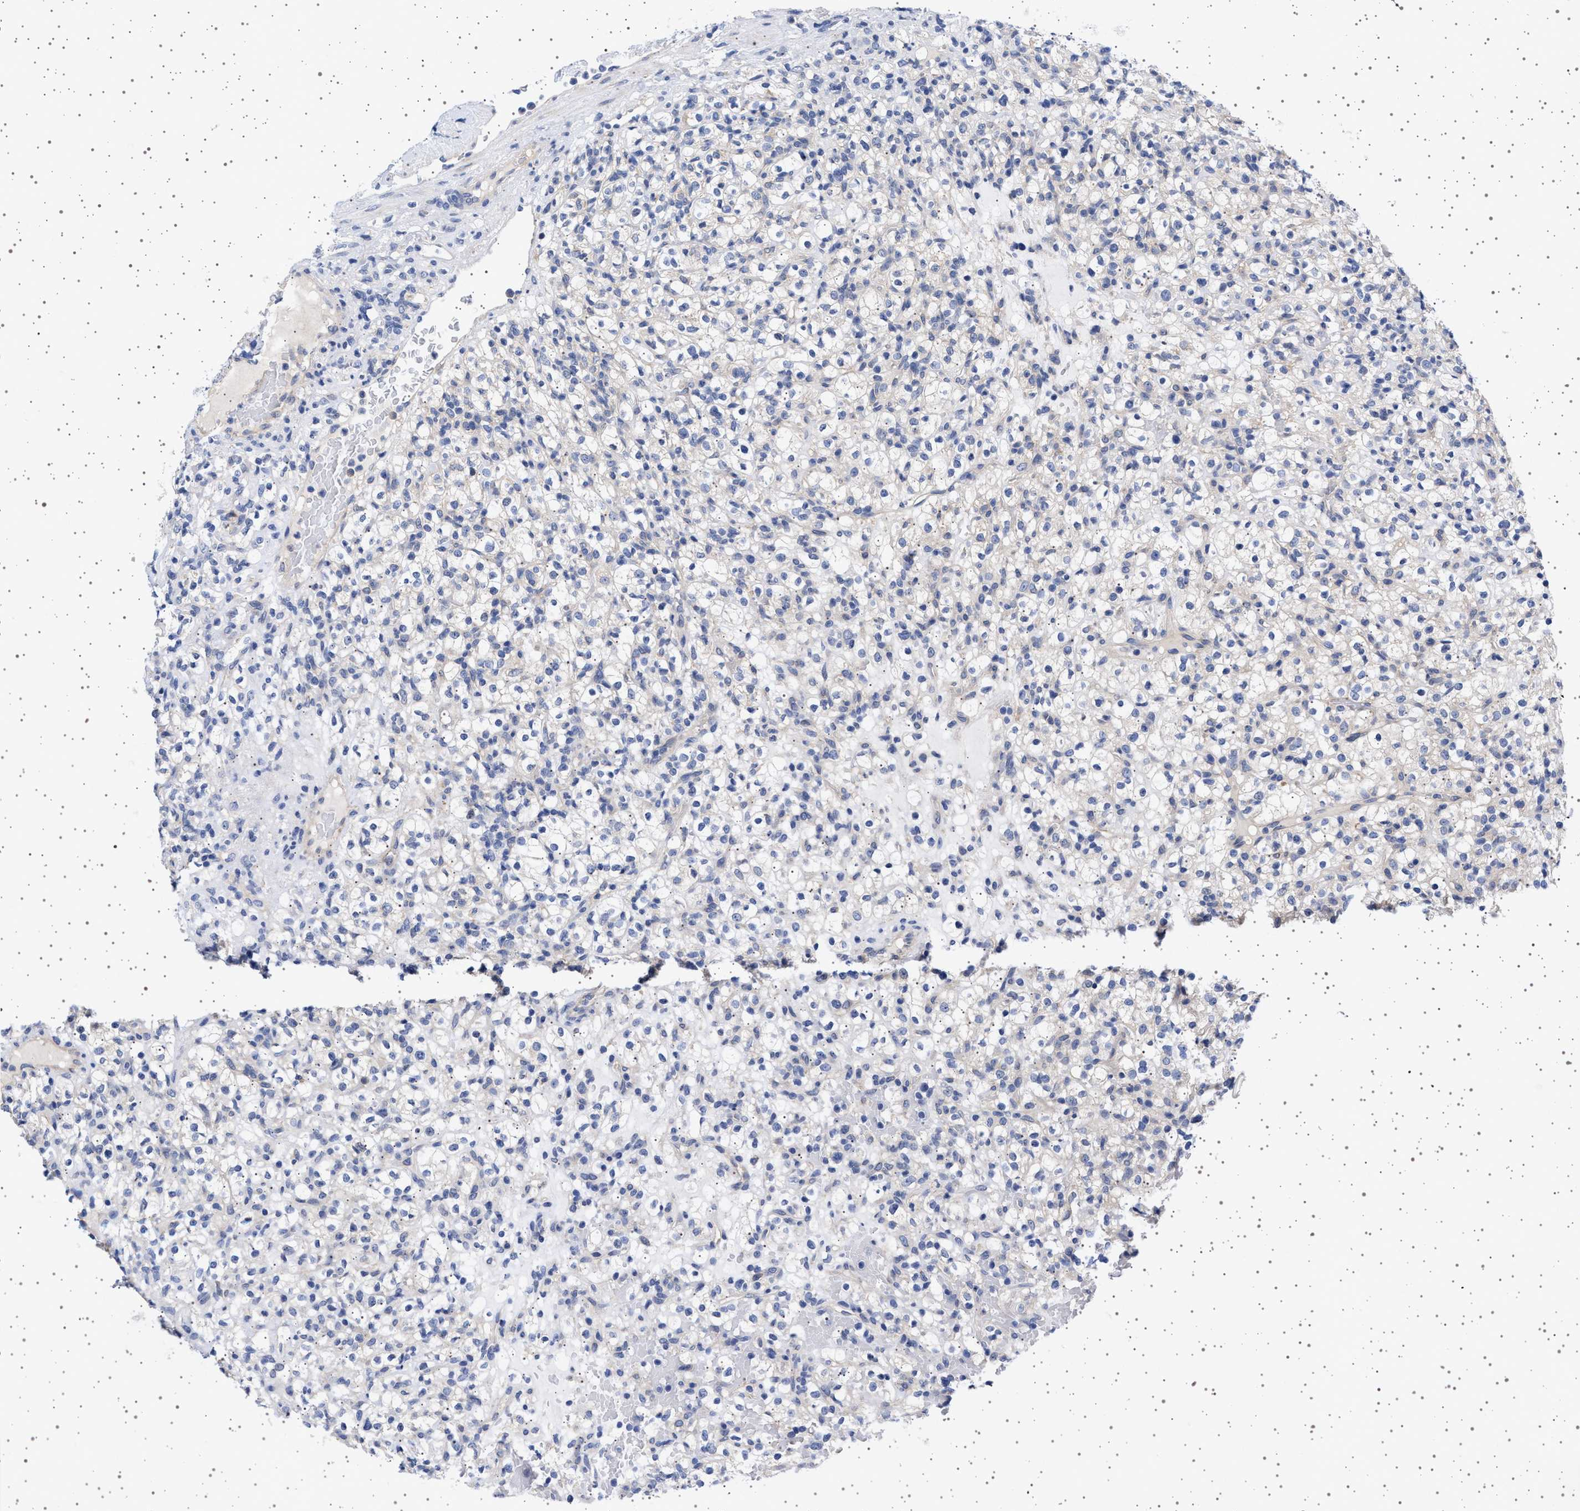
{"staining": {"intensity": "negative", "quantity": "none", "location": "none"}, "tissue": "renal cancer", "cell_type": "Tumor cells", "image_type": "cancer", "snomed": [{"axis": "morphology", "description": "Normal tissue, NOS"}, {"axis": "morphology", "description": "Adenocarcinoma, NOS"}, {"axis": "topography", "description": "Kidney"}], "caption": "IHC of renal cancer (adenocarcinoma) reveals no positivity in tumor cells.", "gene": "TRMT10B", "patient": {"sex": "female", "age": 72}}